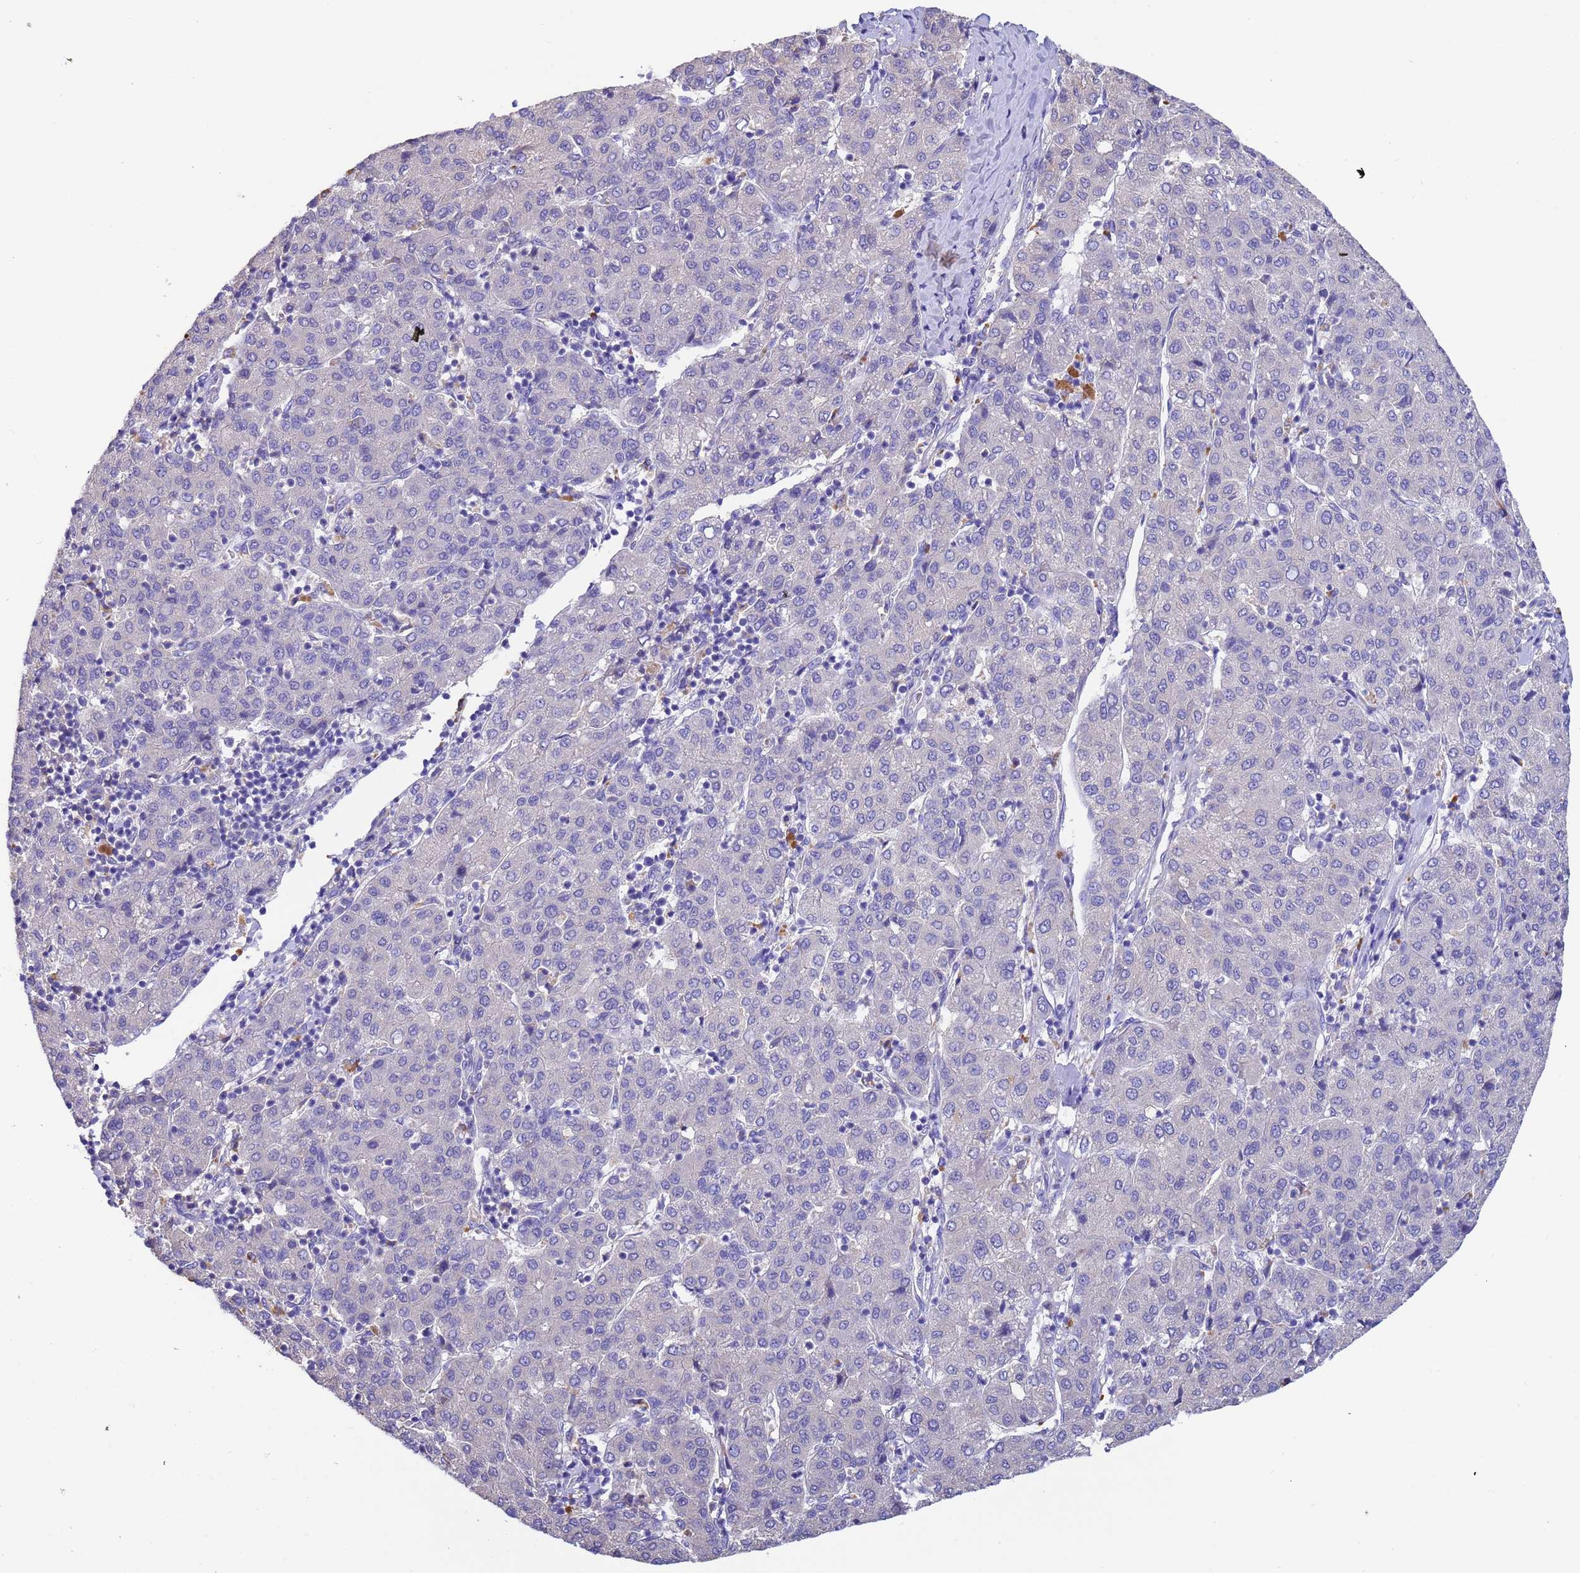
{"staining": {"intensity": "negative", "quantity": "none", "location": "none"}, "tissue": "liver cancer", "cell_type": "Tumor cells", "image_type": "cancer", "snomed": [{"axis": "morphology", "description": "Carcinoma, Hepatocellular, NOS"}, {"axis": "topography", "description": "Liver"}], "caption": "A high-resolution histopathology image shows immunohistochemistry staining of liver cancer (hepatocellular carcinoma), which exhibits no significant positivity in tumor cells. Brightfield microscopy of immunohistochemistry stained with DAB (3,3'-diaminobenzidine) (brown) and hematoxylin (blue), captured at high magnification.", "gene": "SRL", "patient": {"sex": "male", "age": 65}}